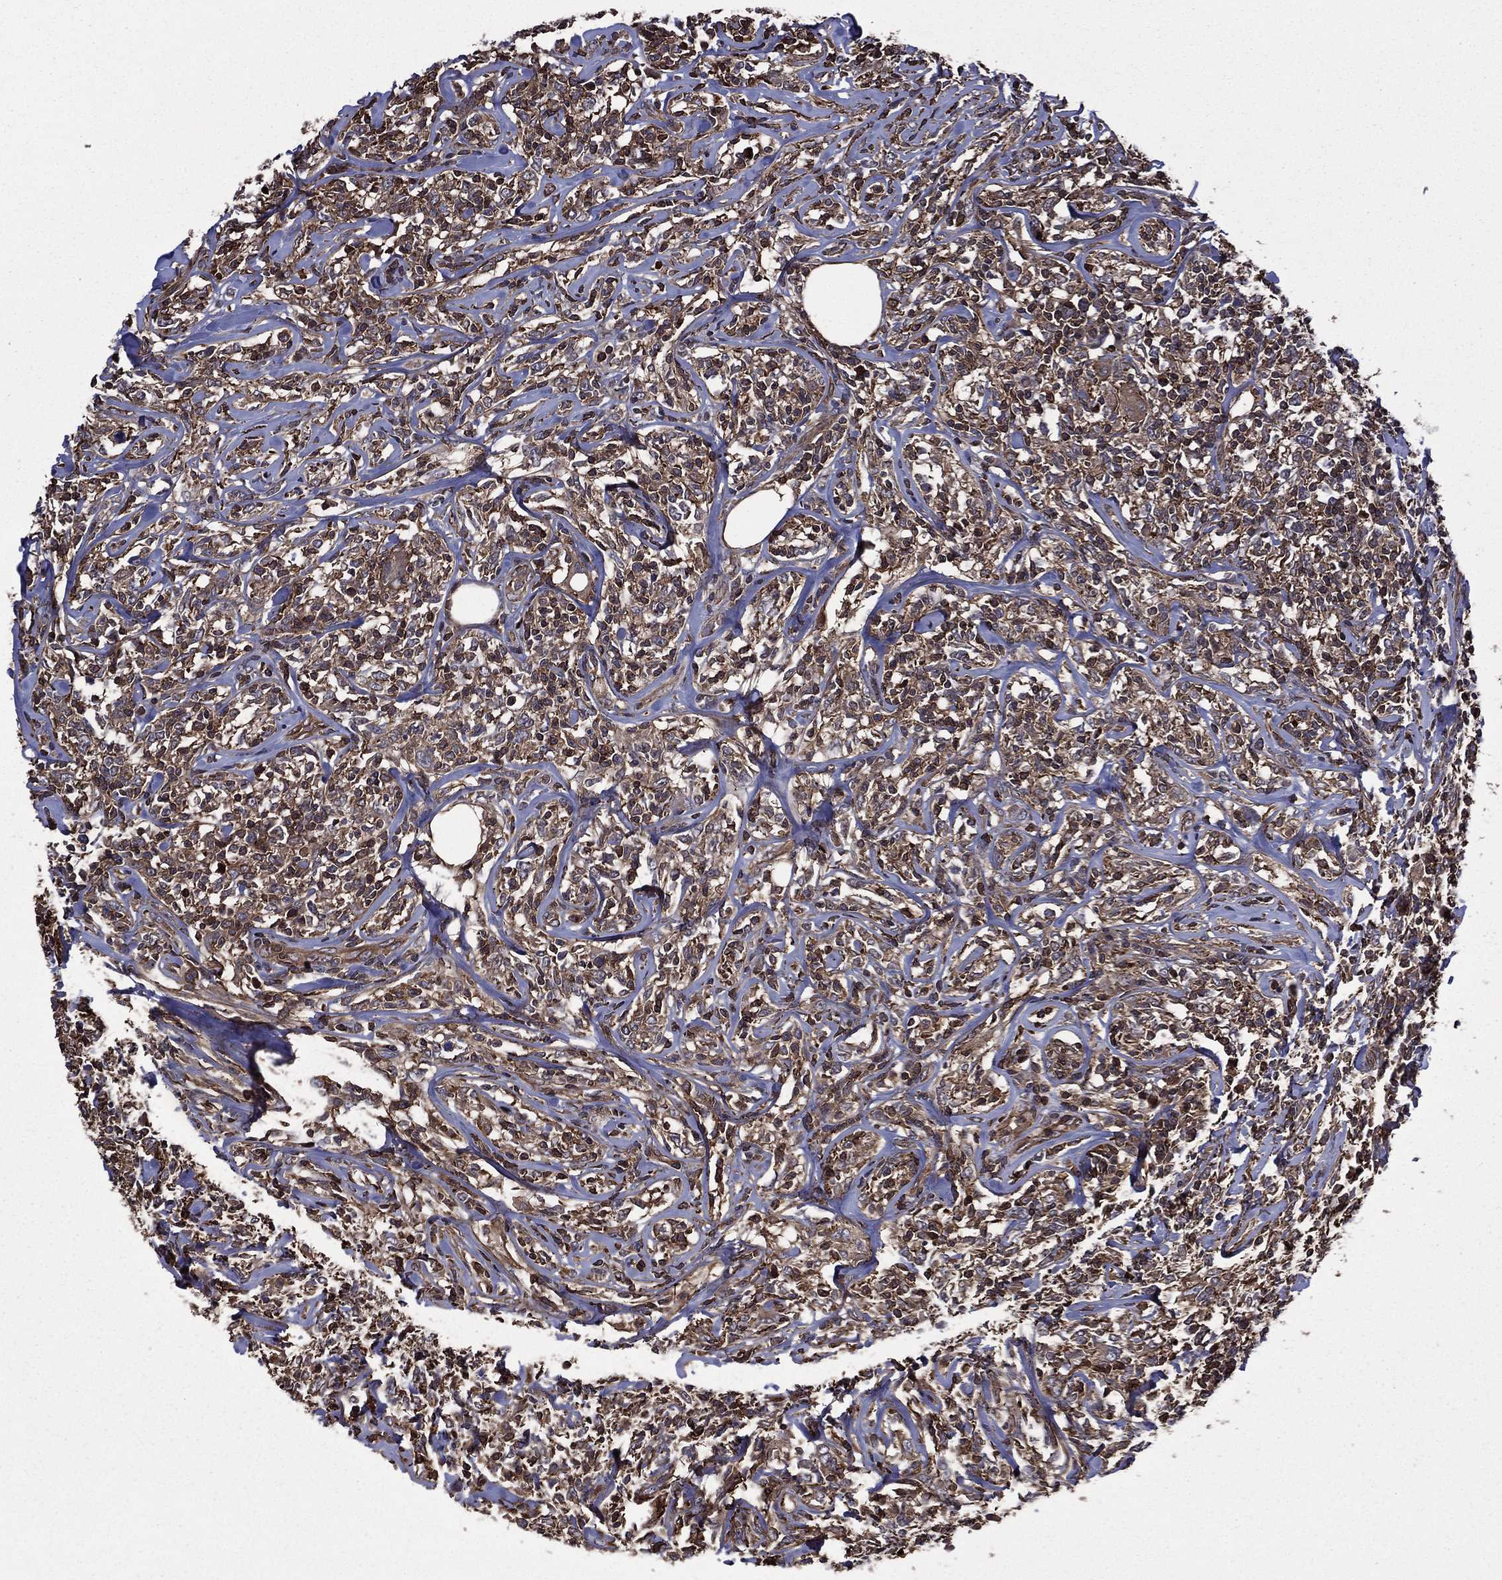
{"staining": {"intensity": "moderate", "quantity": "25%-75%", "location": "cytoplasmic/membranous"}, "tissue": "lymphoma", "cell_type": "Tumor cells", "image_type": "cancer", "snomed": [{"axis": "morphology", "description": "Malignant lymphoma, non-Hodgkin's type, High grade"}, {"axis": "topography", "description": "Lymph node"}], "caption": "Tumor cells reveal moderate cytoplasmic/membranous expression in approximately 25%-75% of cells in high-grade malignant lymphoma, non-Hodgkin's type.", "gene": "PLPP3", "patient": {"sex": "female", "age": 84}}